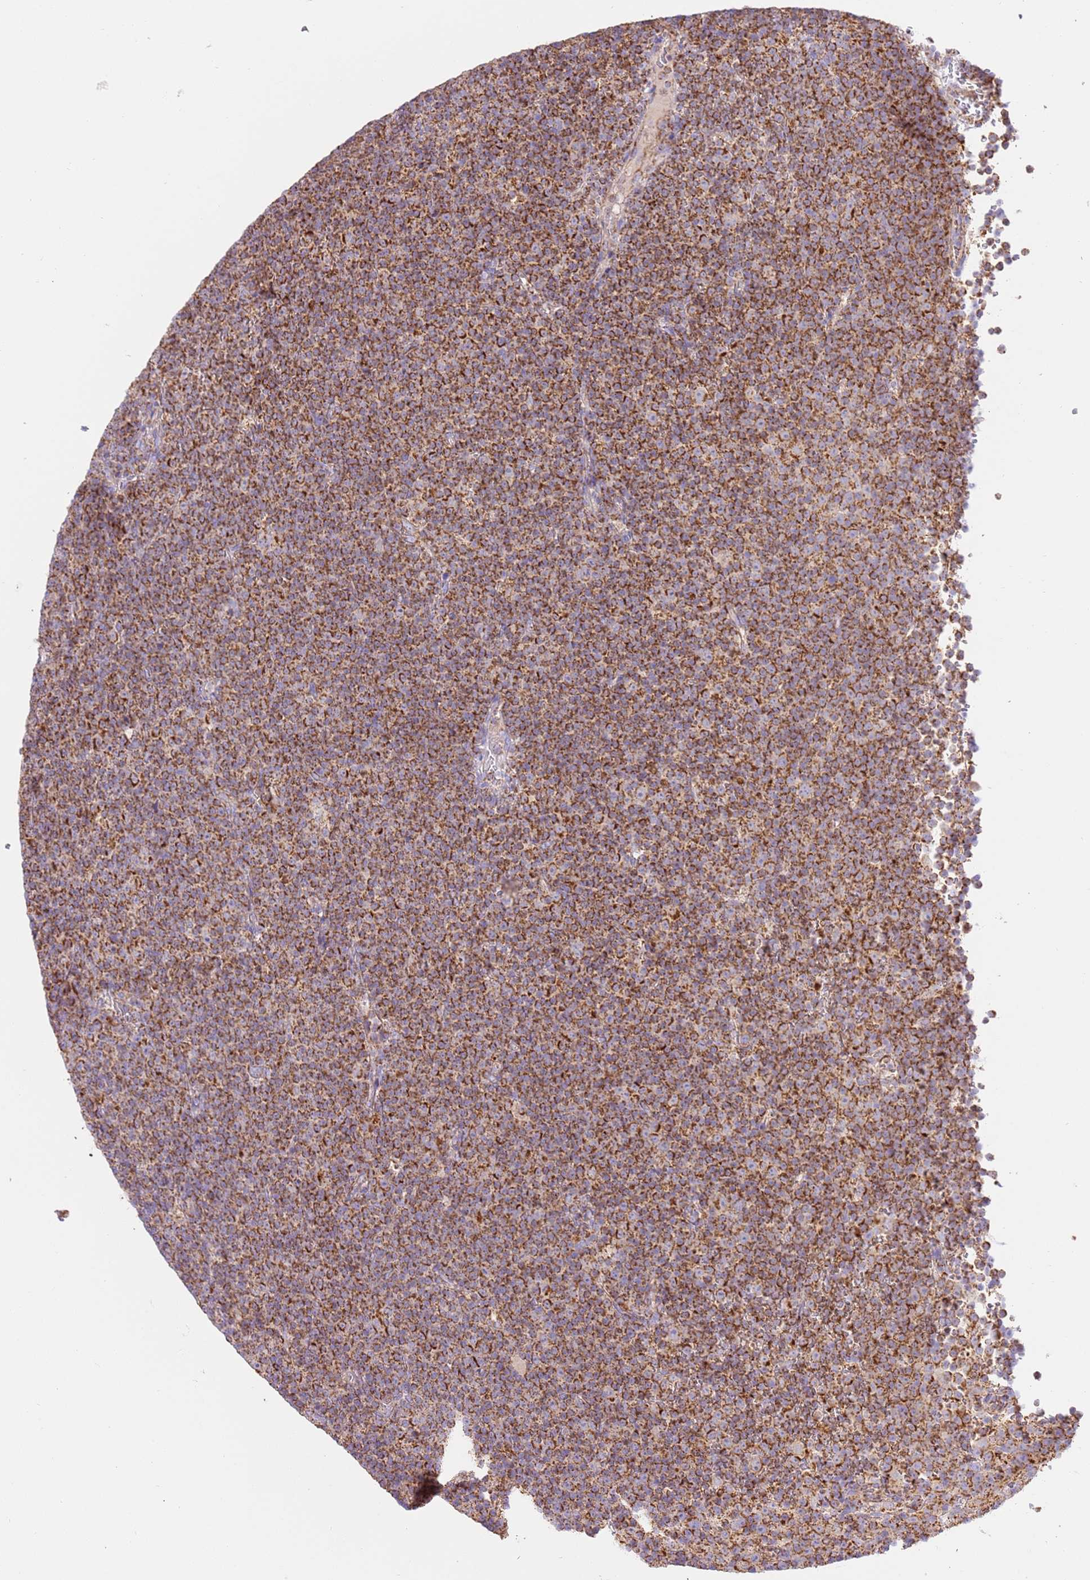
{"staining": {"intensity": "strong", "quantity": ">75%", "location": "cytoplasmic/membranous"}, "tissue": "lymphoma", "cell_type": "Tumor cells", "image_type": "cancer", "snomed": [{"axis": "morphology", "description": "Malignant lymphoma, non-Hodgkin's type, Low grade"}, {"axis": "topography", "description": "Lymph node"}], "caption": "Immunohistochemistry of lymphoma reveals high levels of strong cytoplasmic/membranous staining in about >75% of tumor cells.", "gene": "ZBTB39", "patient": {"sex": "female", "age": 67}}